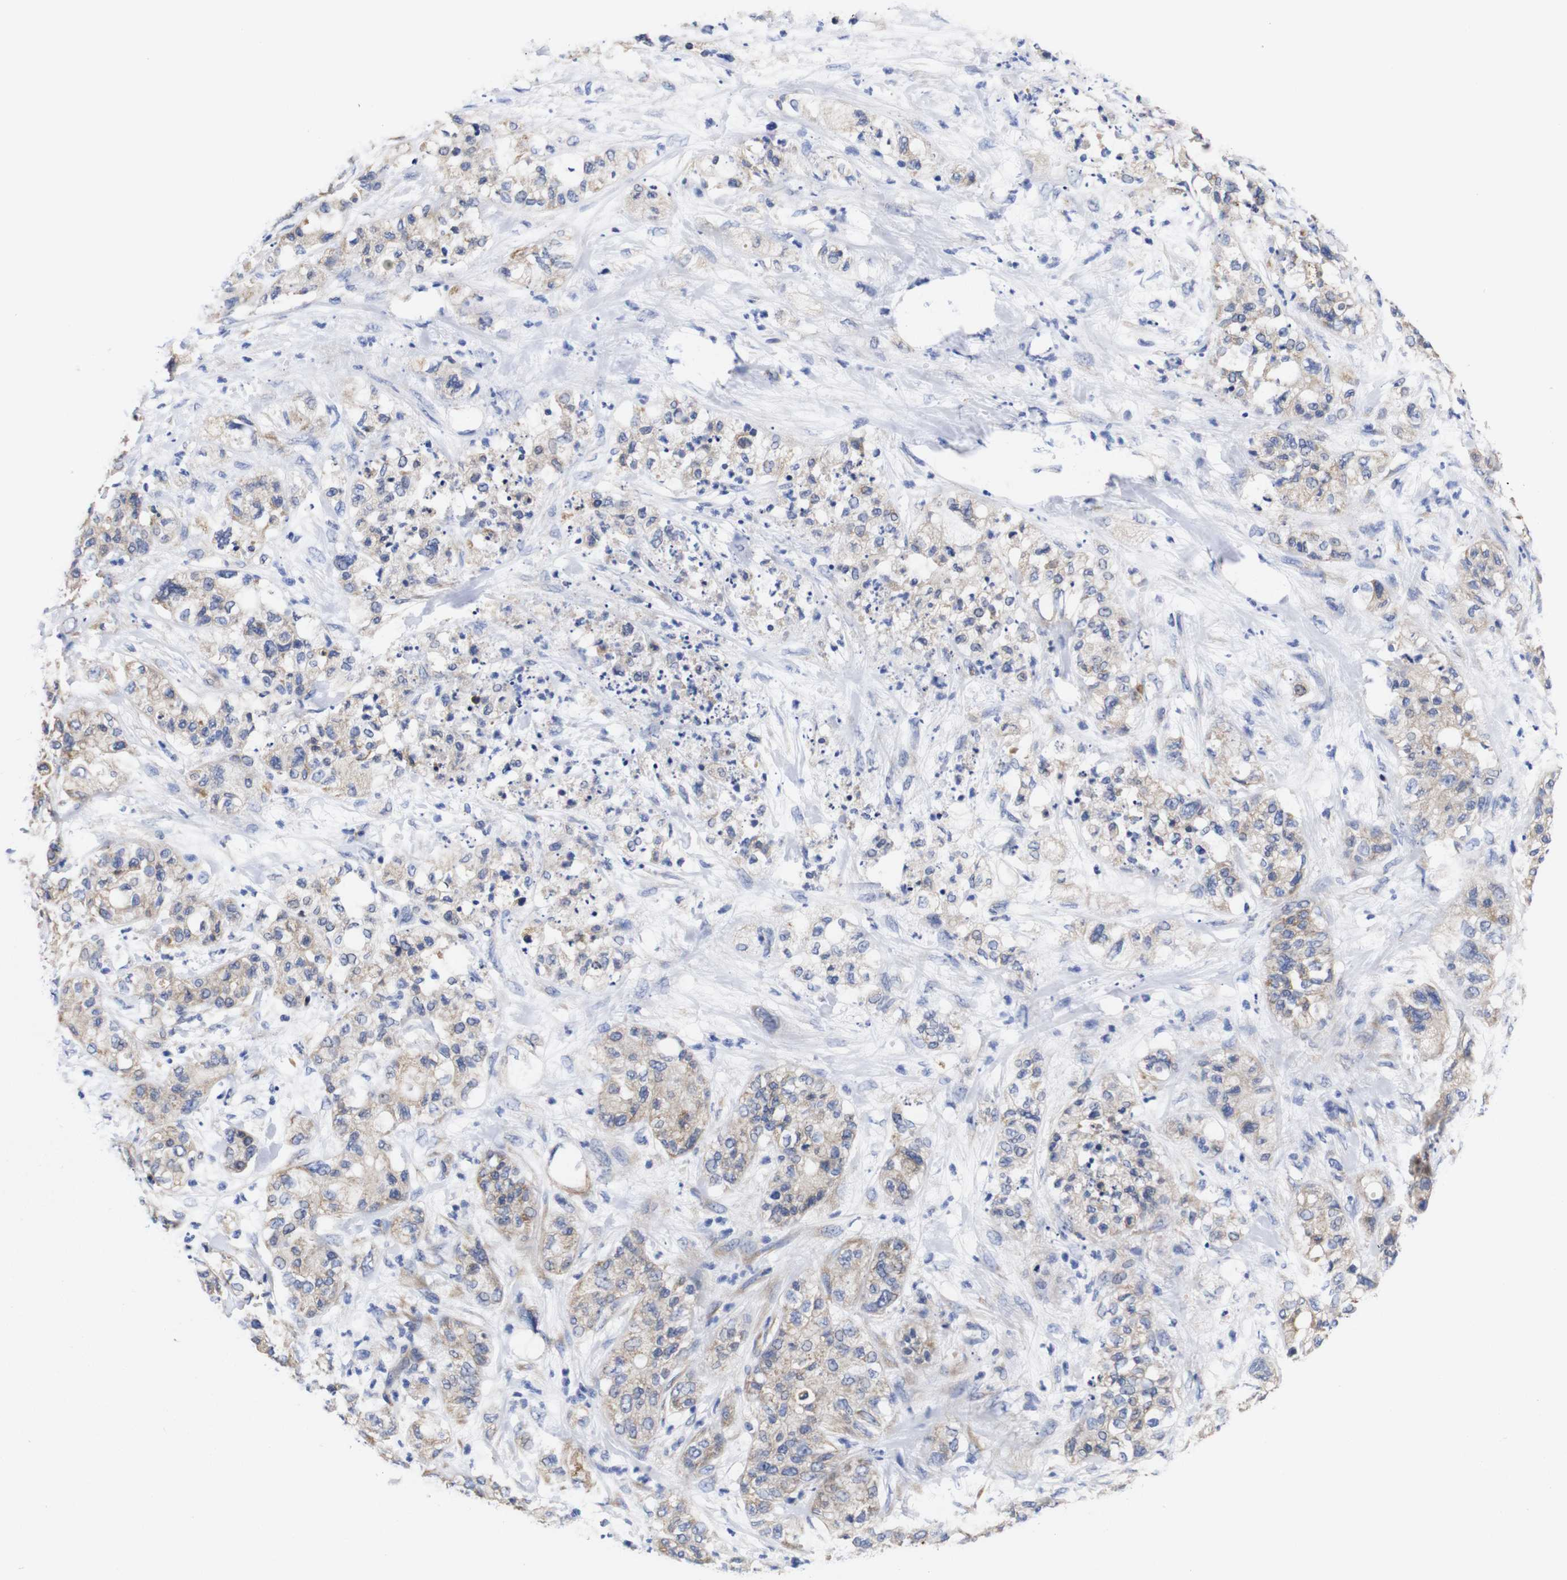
{"staining": {"intensity": "weak", "quantity": ">75%", "location": "cytoplasmic/membranous"}, "tissue": "pancreatic cancer", "cell_type": "Tumor cells", "image_type": "cancer", "snomed": [{"axis": "morphology", "description": "Adenocarcinoma, NOS"}, {"axis": "topography", "description": "Pancreas"}], "caption": "Tumor cells exhibit low levels of weak cytoplasmic/membranous expression in about >75% of cells in pancreatic cancer (adenocarcinoma). (Brightfield microscopy of DAB IHC at high magnification).", "gene": "OPN3", "patient": {"sex": "female", "age": 78}}